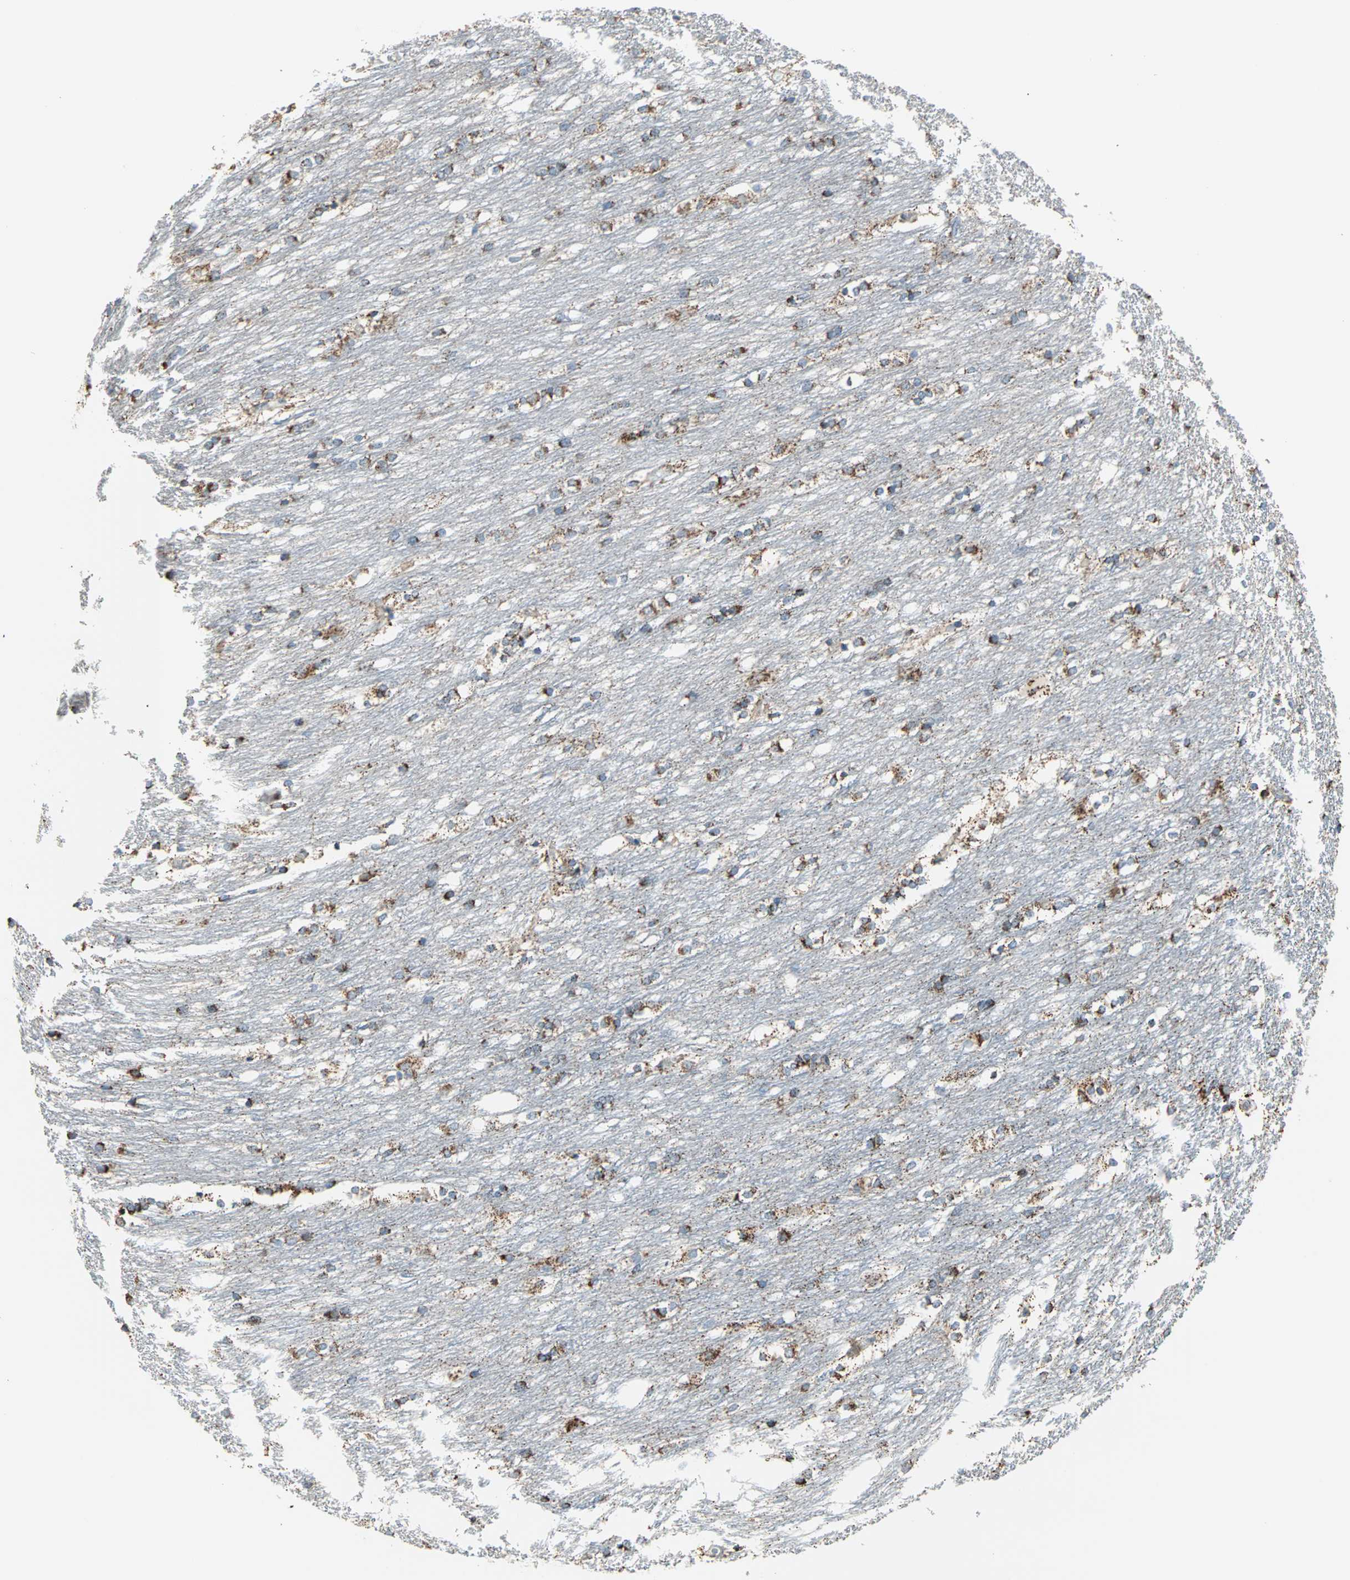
{"staining": {"intensity": "strong", "quantity": "25%-75%", "location": "cytoplasmic/membranous"}, "tissue": "caudate", "cell_type": "Glial cells", "image_type": "normal", "snomed": [{"axis": "morphology", "description": "Normal tissue, NOS"}, {"axis": "topography", "description": "Lateral ventricle wall"}], "caption": "Human caudate stained for a protein (brown) reveals strong cytoplasmic/membranous positive expression in approximately 25%-75% of glial cells.", "gene": "TST", "patient": {"sex": "female", "age": 19}}